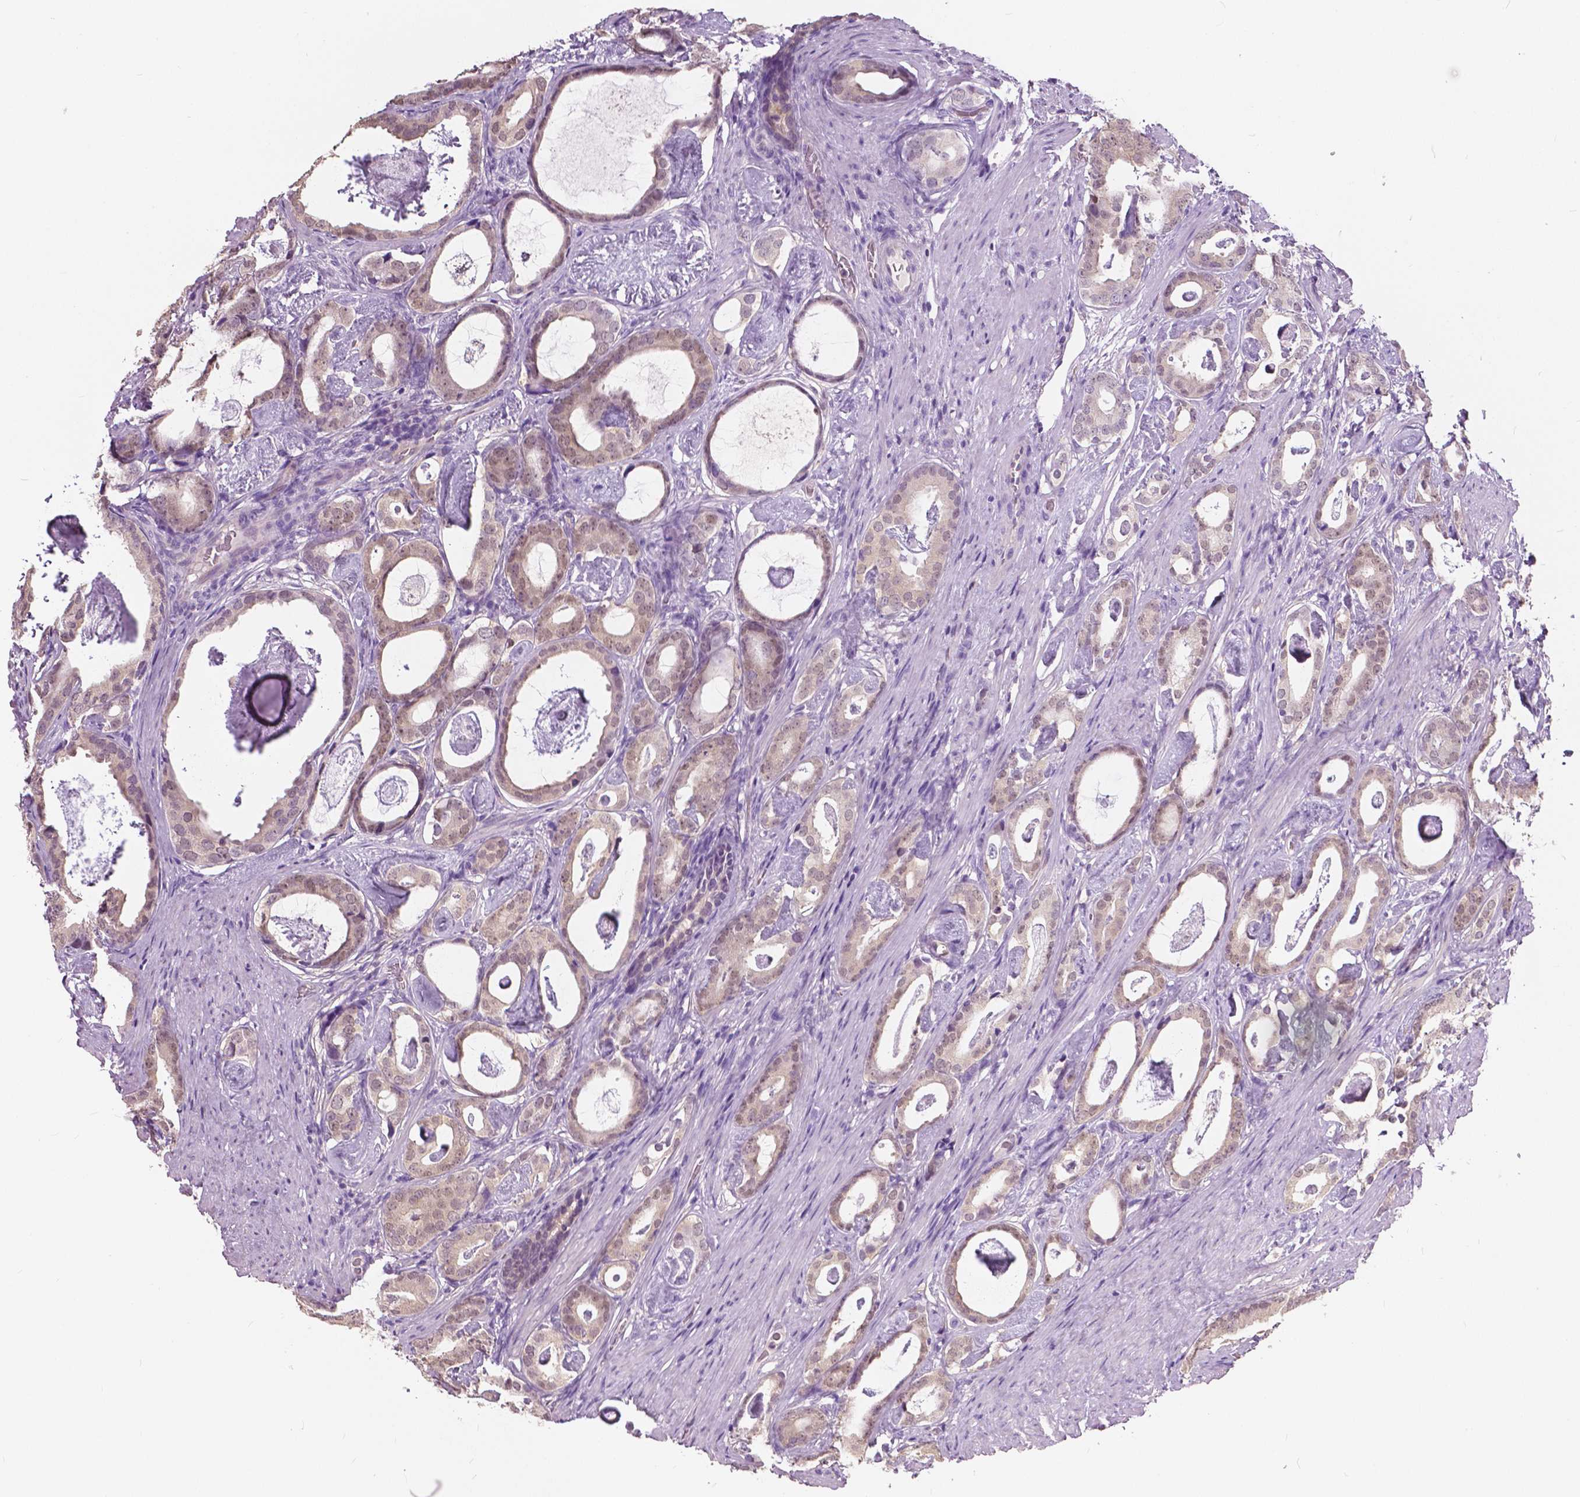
{"staining": {"intensity": "weak", "quantity": "25%-75%", "location": "cytoplasmic/membranous,nuclear"}, "tissue": "prostate cancer", "cell_type": "Tumor cells", "image_type": "cancer", "snomed": [{"axis": "morphology", "description": "Adenocarcinoma, Low grade"}, {"axis": "topography", "description": "Prostate and seminal vesicle, NOS"}], "caption": "IHC image of prostate cancer (adenocarcinoma (low-grade)) stained for a protein (brown), which demonstrates low levels of weak cytoplasmic/membranous and nuclear positivity in approximately 25%-75% of tumor cells.", "gene": "TKFC", "patient": {"sex": "male", "age": 71}}